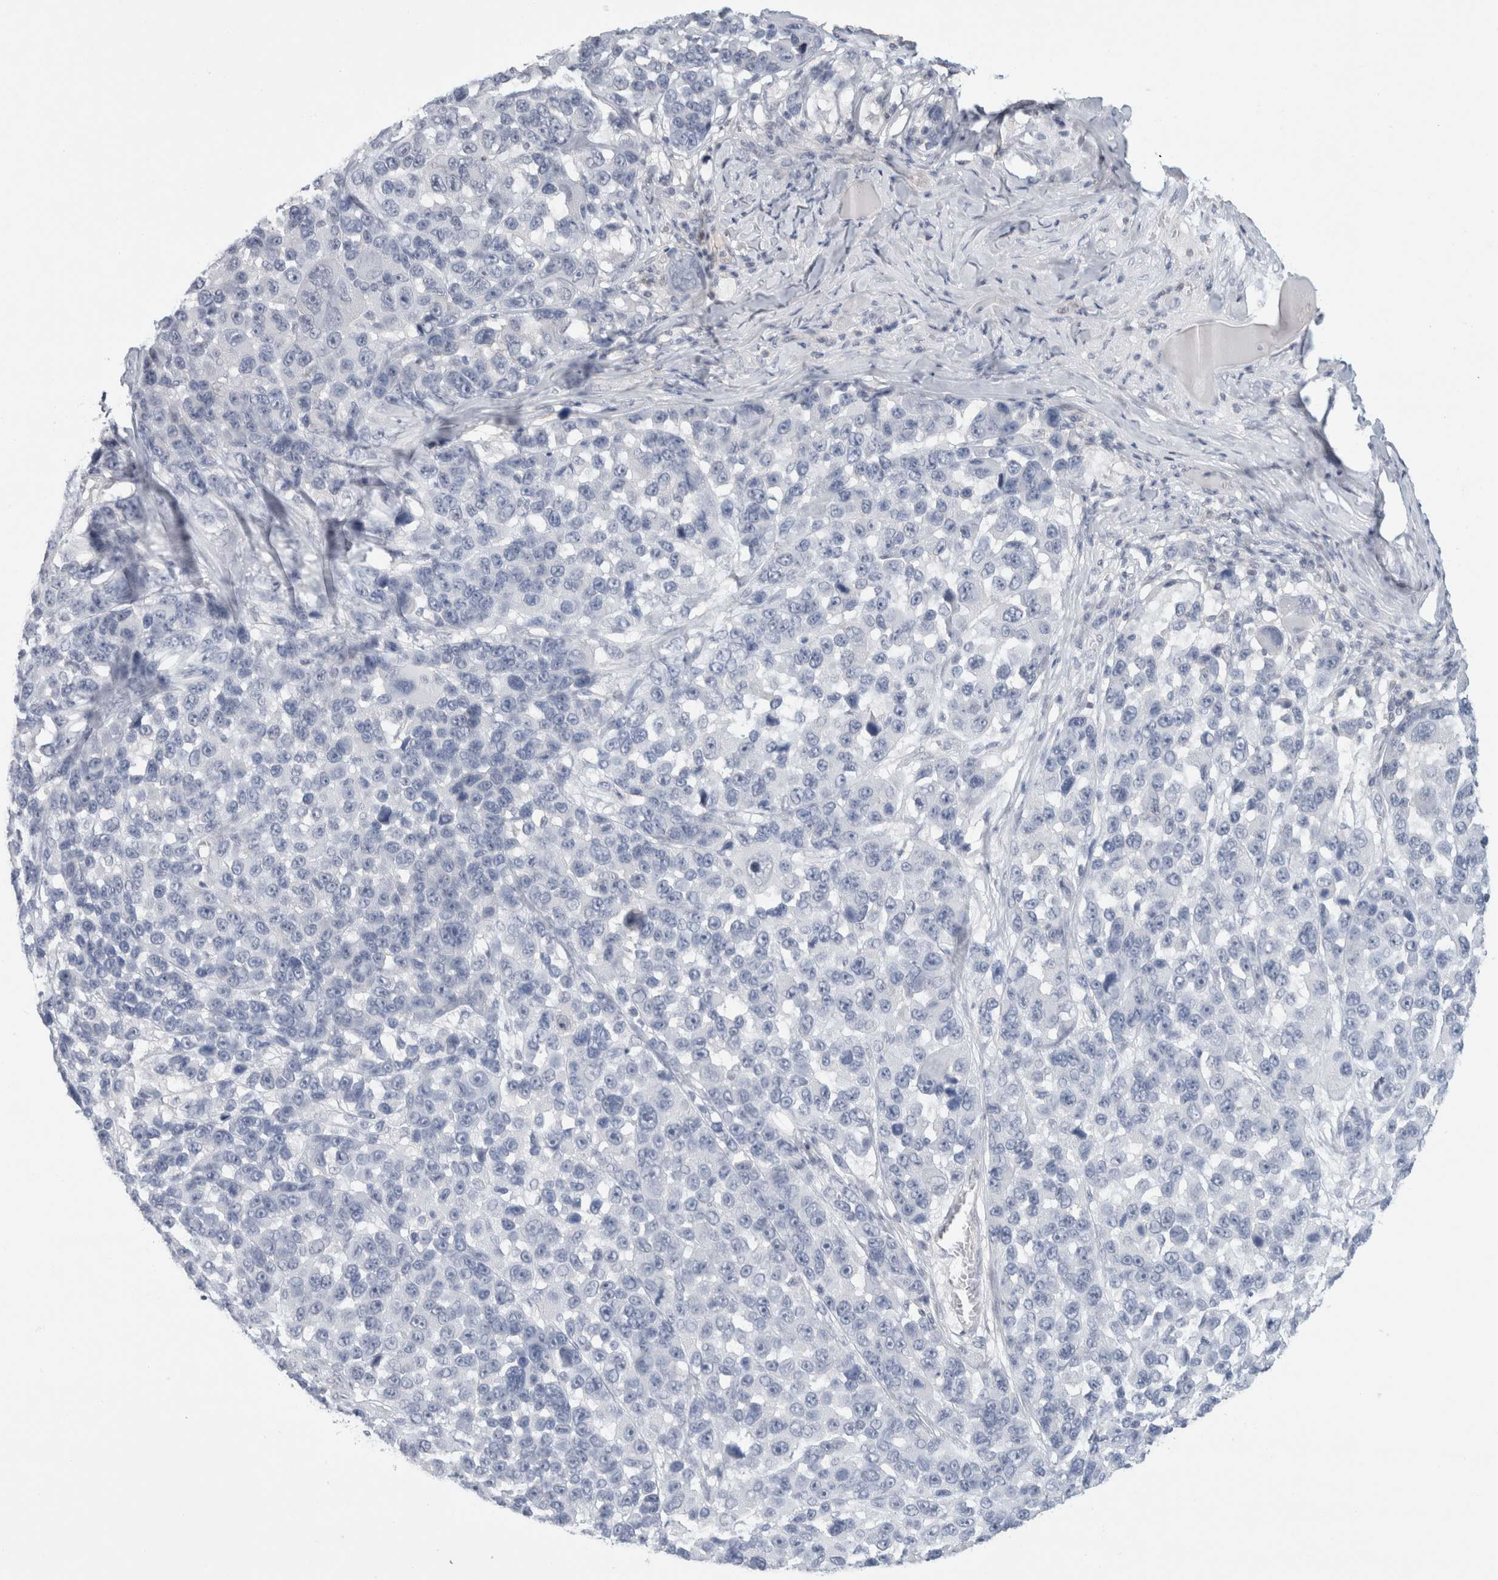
{"staining": {"intensity": "negative", "quantity": "none", "location": "none"}, "tissue": "melanoma", "cell_type": "Tumor cells", "image_type": "cancer", "snomed": [{"axis": "morphology", "description": "Malignant melanoma, NOS"}, {"axis": "topography", "description": "Skin"}], "caption": "Melanoma was stained to show a protein in brown. There is no significant staining in tumor cells.", "gene": "CASP6", "patient": {"sex": "male", "age": 53}}